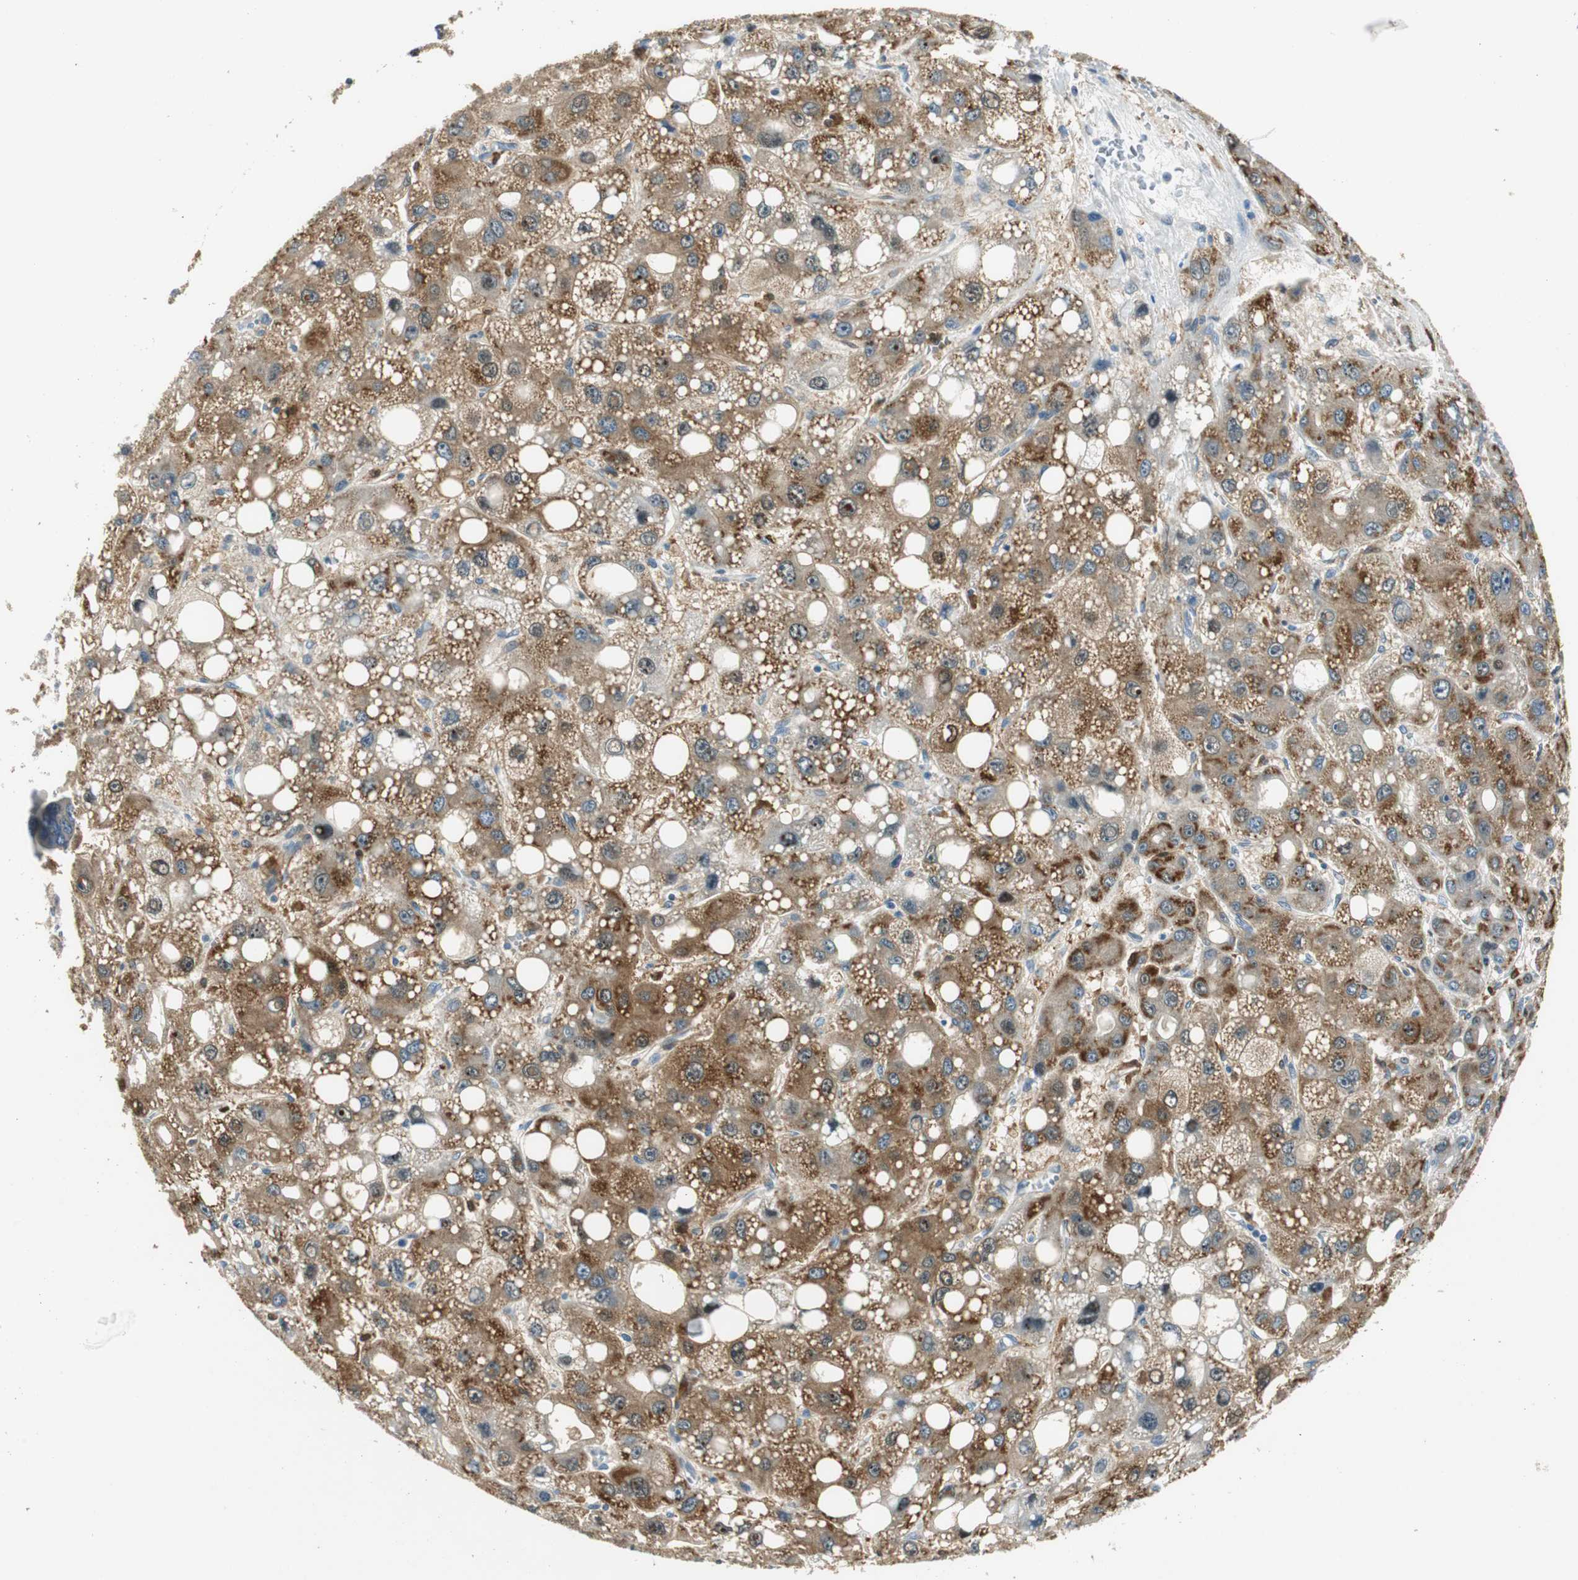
{"staining": {"intensity": "strong", "quantity": ">75%", "location": "cytoplasmic/membranous"}, "tissue": "liver cancer", "cell_type": "Tumor cells", "image_type": "cancer", "snomed": [{"axis": "morphology", "description": "Carcinoma, Hepatocellular, NOS"}, {"axis": "topography", "description": "Liver"}], "caption": "Brown immunohistochemical staining in liver cancer (hepatocellular carcinoma) displays strong cytoplasmic/membranous staining in about >75% of tumor cells.", "gene": "ME1", "patient": {"sex": "male", "age": 55}}